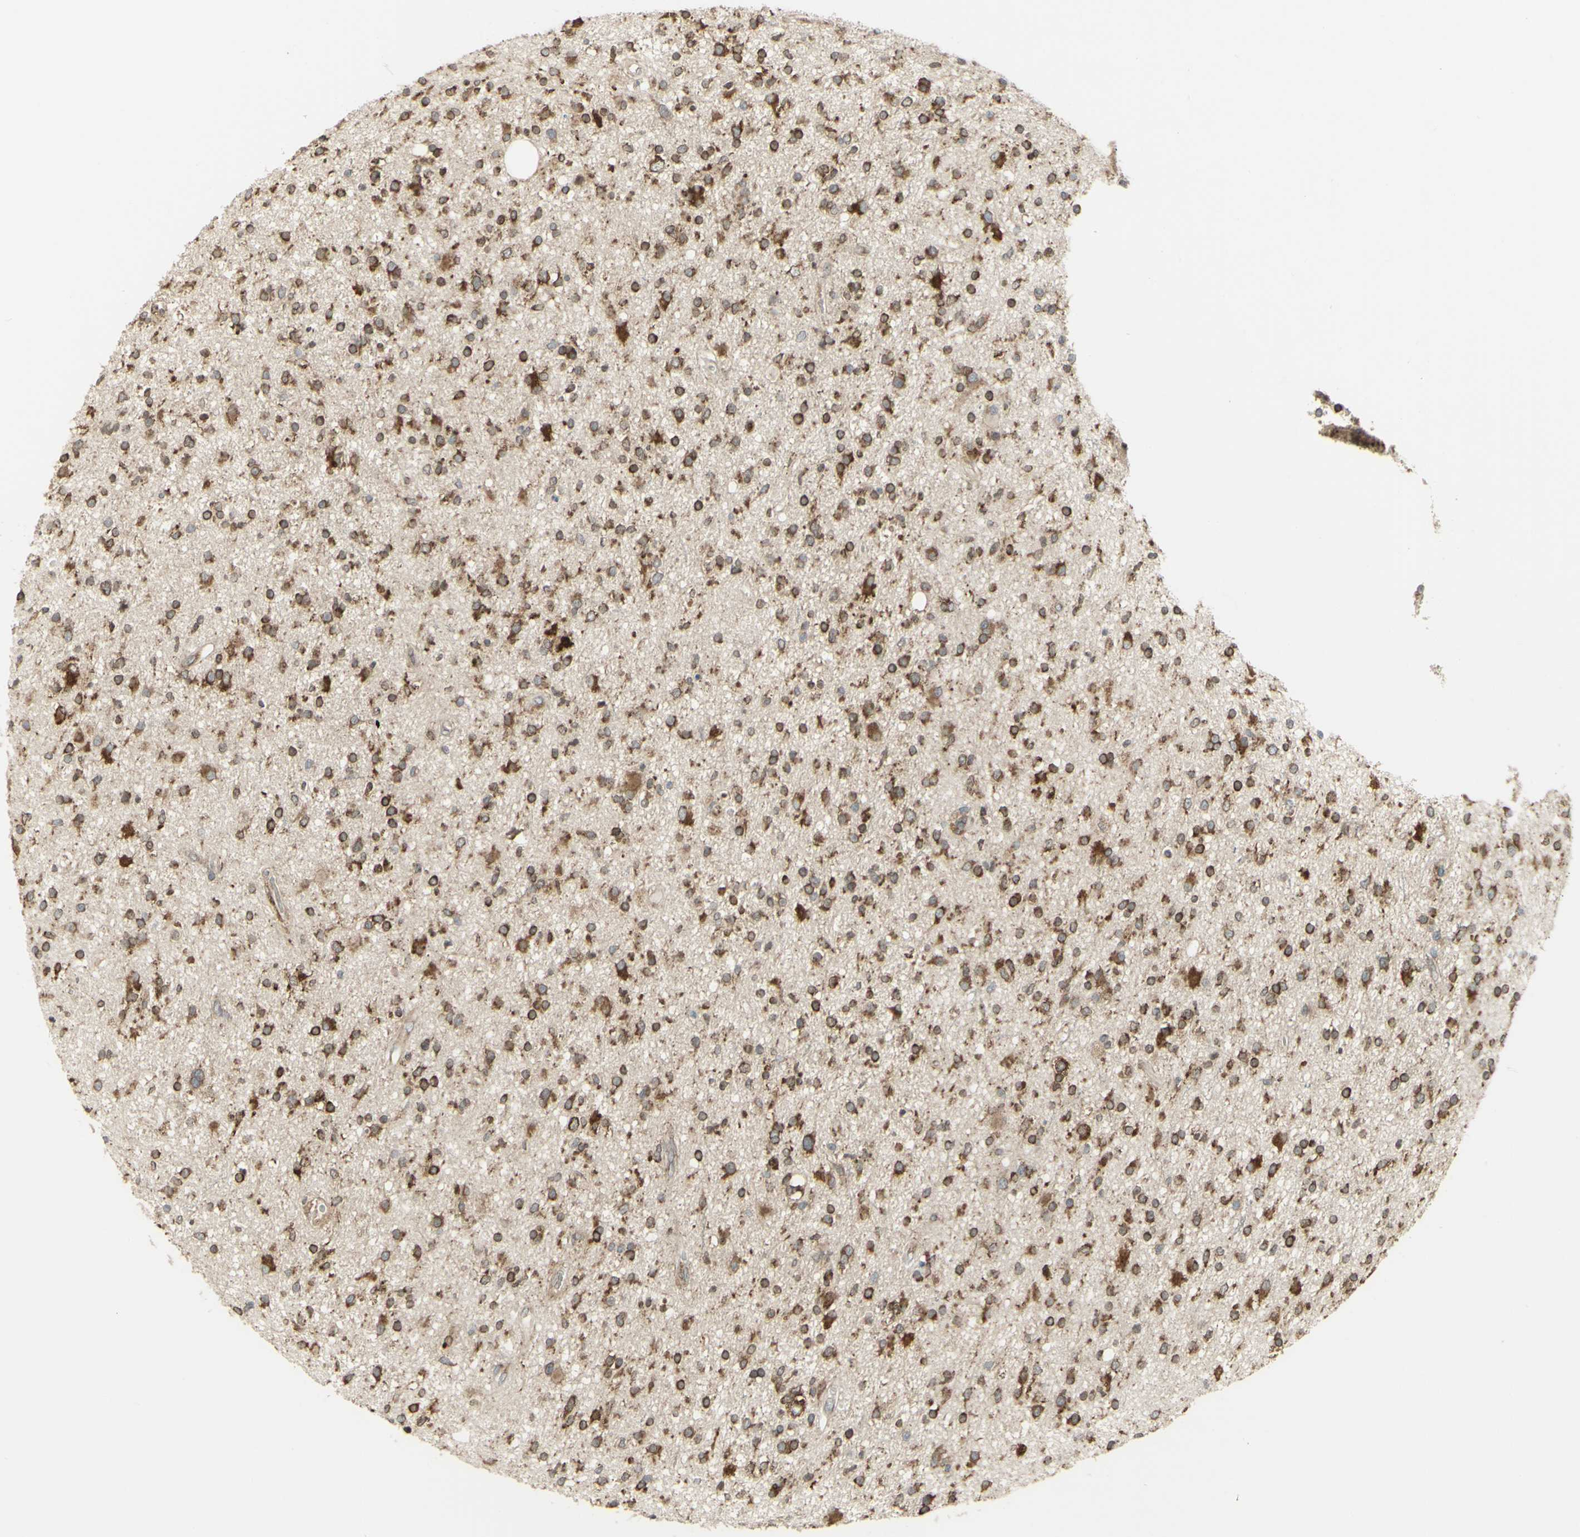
{"staining": {"intensity": "strong", "quantity": ">75%", "location": "cytoplasmic/membranous"}, "tissue": "glioma", "cell_type": "Tumor cells", "image_type": "cancer", "snomed": [{"axis": "morphology", "description": "Glioma, malignant, High grade"}, {"axis": "topography", "description": "Brain"}], "caption": "A histopathology image of human glioma stained for a protein shows strong cytoplasmic/membranous brown staining in tumor cells.", "gene": "FKBP3", "patient": {"sex": "male", "age": 33}}